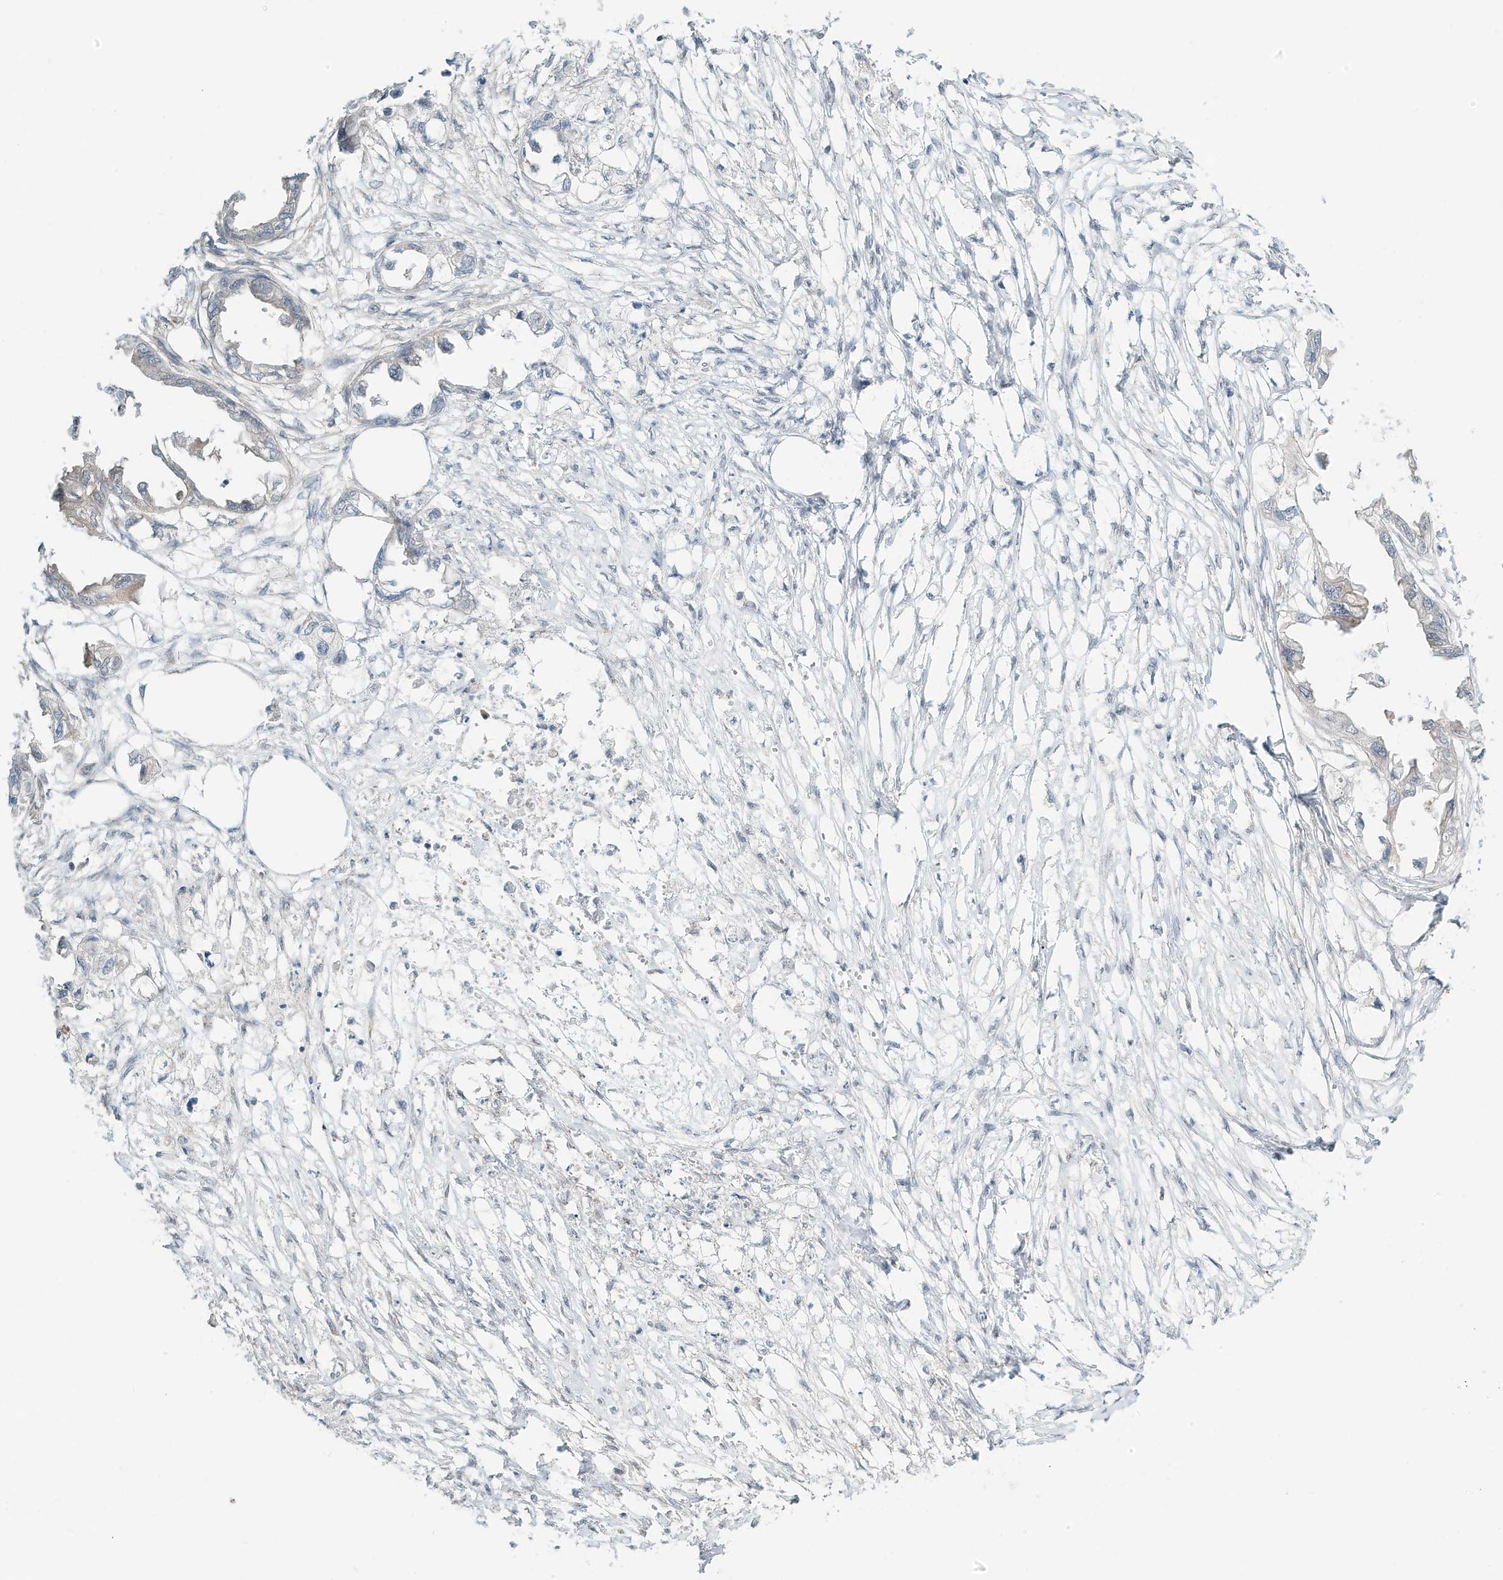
{"staining": {"intensity": "negative", "quantity": "none", "location": "none"}, "tissue": "endometrial cancer", "cell_type": "Tumor cells", "image_type": "cancer", "snomed": [{"axis": "morphology", "description": "Adenocarcinoma, NOS"}, {"axis": "morphology", "description": "Adenocarcinoma, metastatic, NOS"}, {"axis": "topography", "description": "Adipose tissue"}, {"axis": "topography", "description": "Endometrium"}], "caption": "Protein analysis of endometrial metastatic adenocarcinoma exhibits no significant expression in tumor cells.", "gene": "CUX1", "patient": {"sex": "female", "age": 67}}